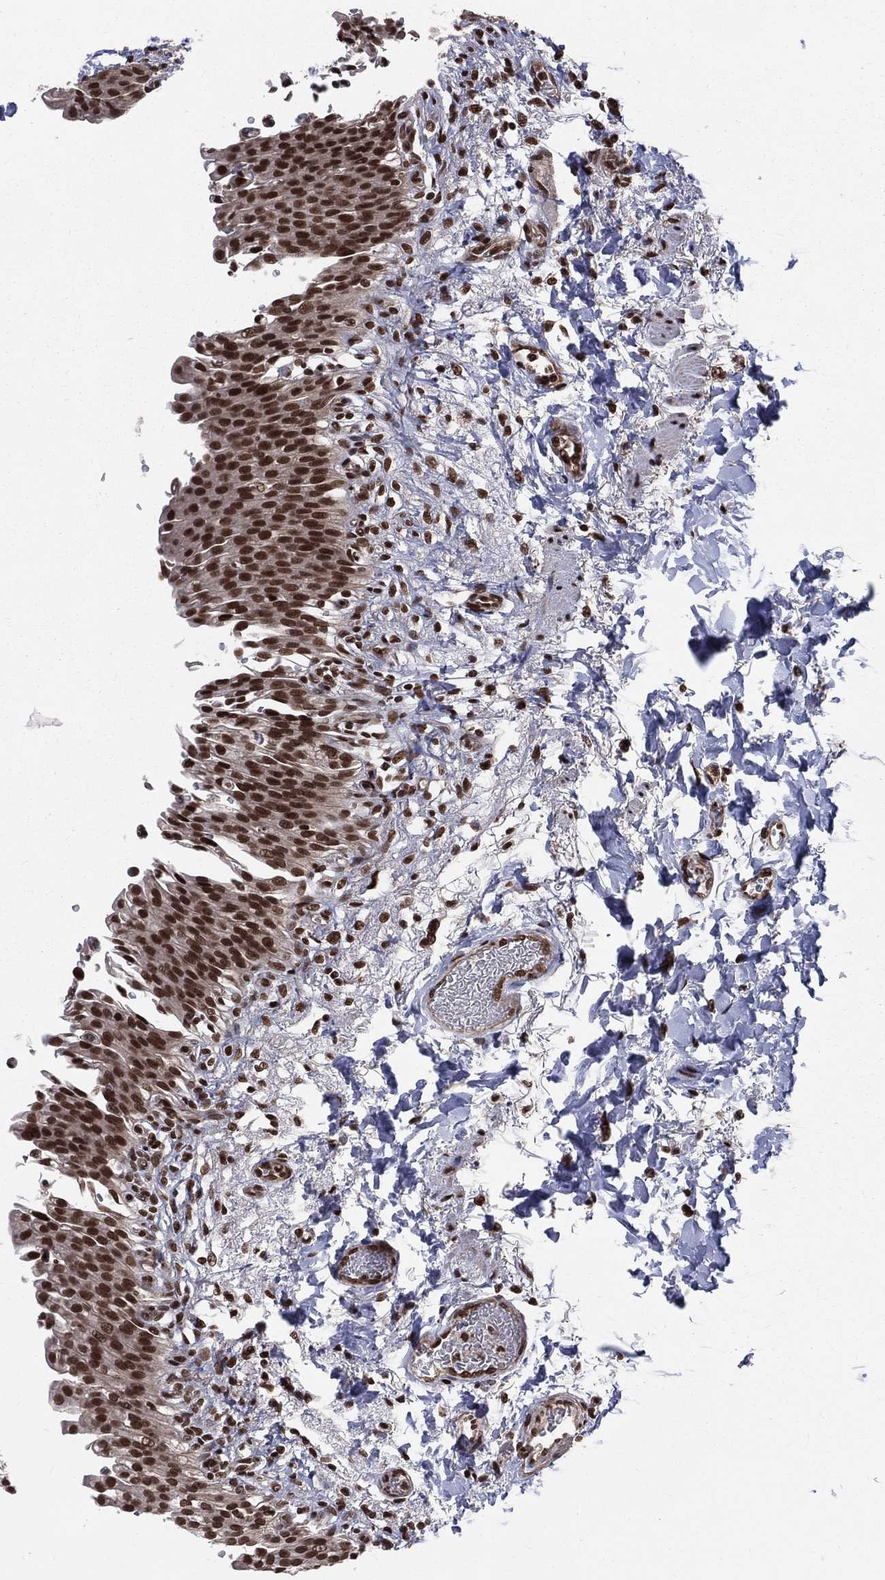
{"staining": {"intensity": "strong", "quantity": ">75%", "location": "nuclear"}, "tissue": "urinary bladder", "cell_type": "Urothelial cells", "image_type": "normal", "snomed": [{"axis": "morphology", "description": "Normal tissue, NOS"}, {"axis": "topography", "description": "Urinary bladder"}], "caption": "Protein expression analysis of normal human urinary bladder reveals strong nuclear positivity in approximately >75% of urothelial cells. Ihc stains the protein in brown and the nuclei are stained blue.", "gene": "SMC3", "patient": {"sex": "female", "age": 60}}